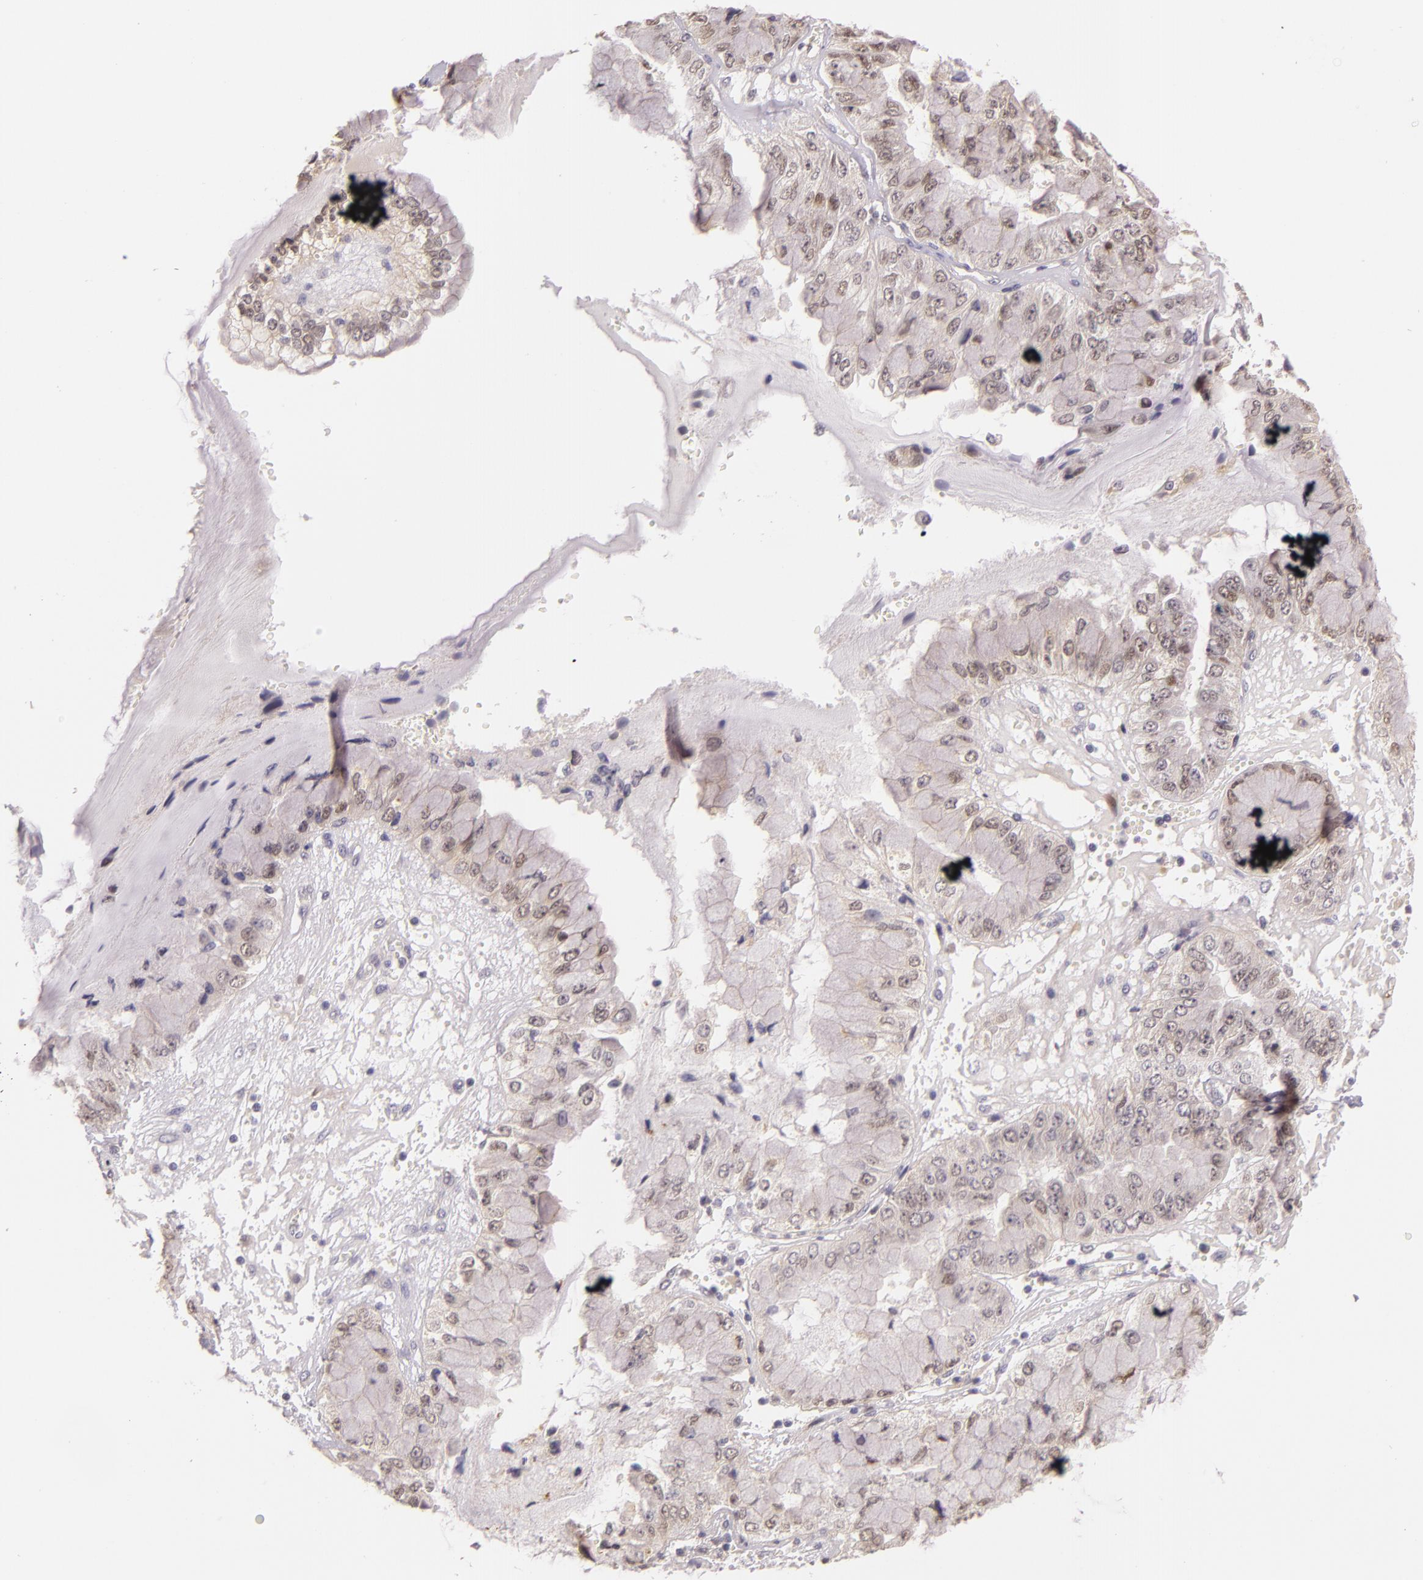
{"staining": {"intensity": "weak", "quantity": "<25%", "location": "cytoplasmic/membranous"}, "tissue": "liver cancer", "cell_type": "Tumor cells", "image_type": "cancer", "snomed": [{"axis": "morphology", "description": "Cholangiocarcinoma"}, {"axis": "topography", "description": "Liver"}], "caption": "A high-resolution histopathology image shows immunohistochemistry (IHC) staining of liver cancer, which shows no significant staining in tumor cells. (Brightfield microscopy of DAB IHC at high magnification).", "gene": "ARMH4", "patient": {"sex": "female", "age": 79}}